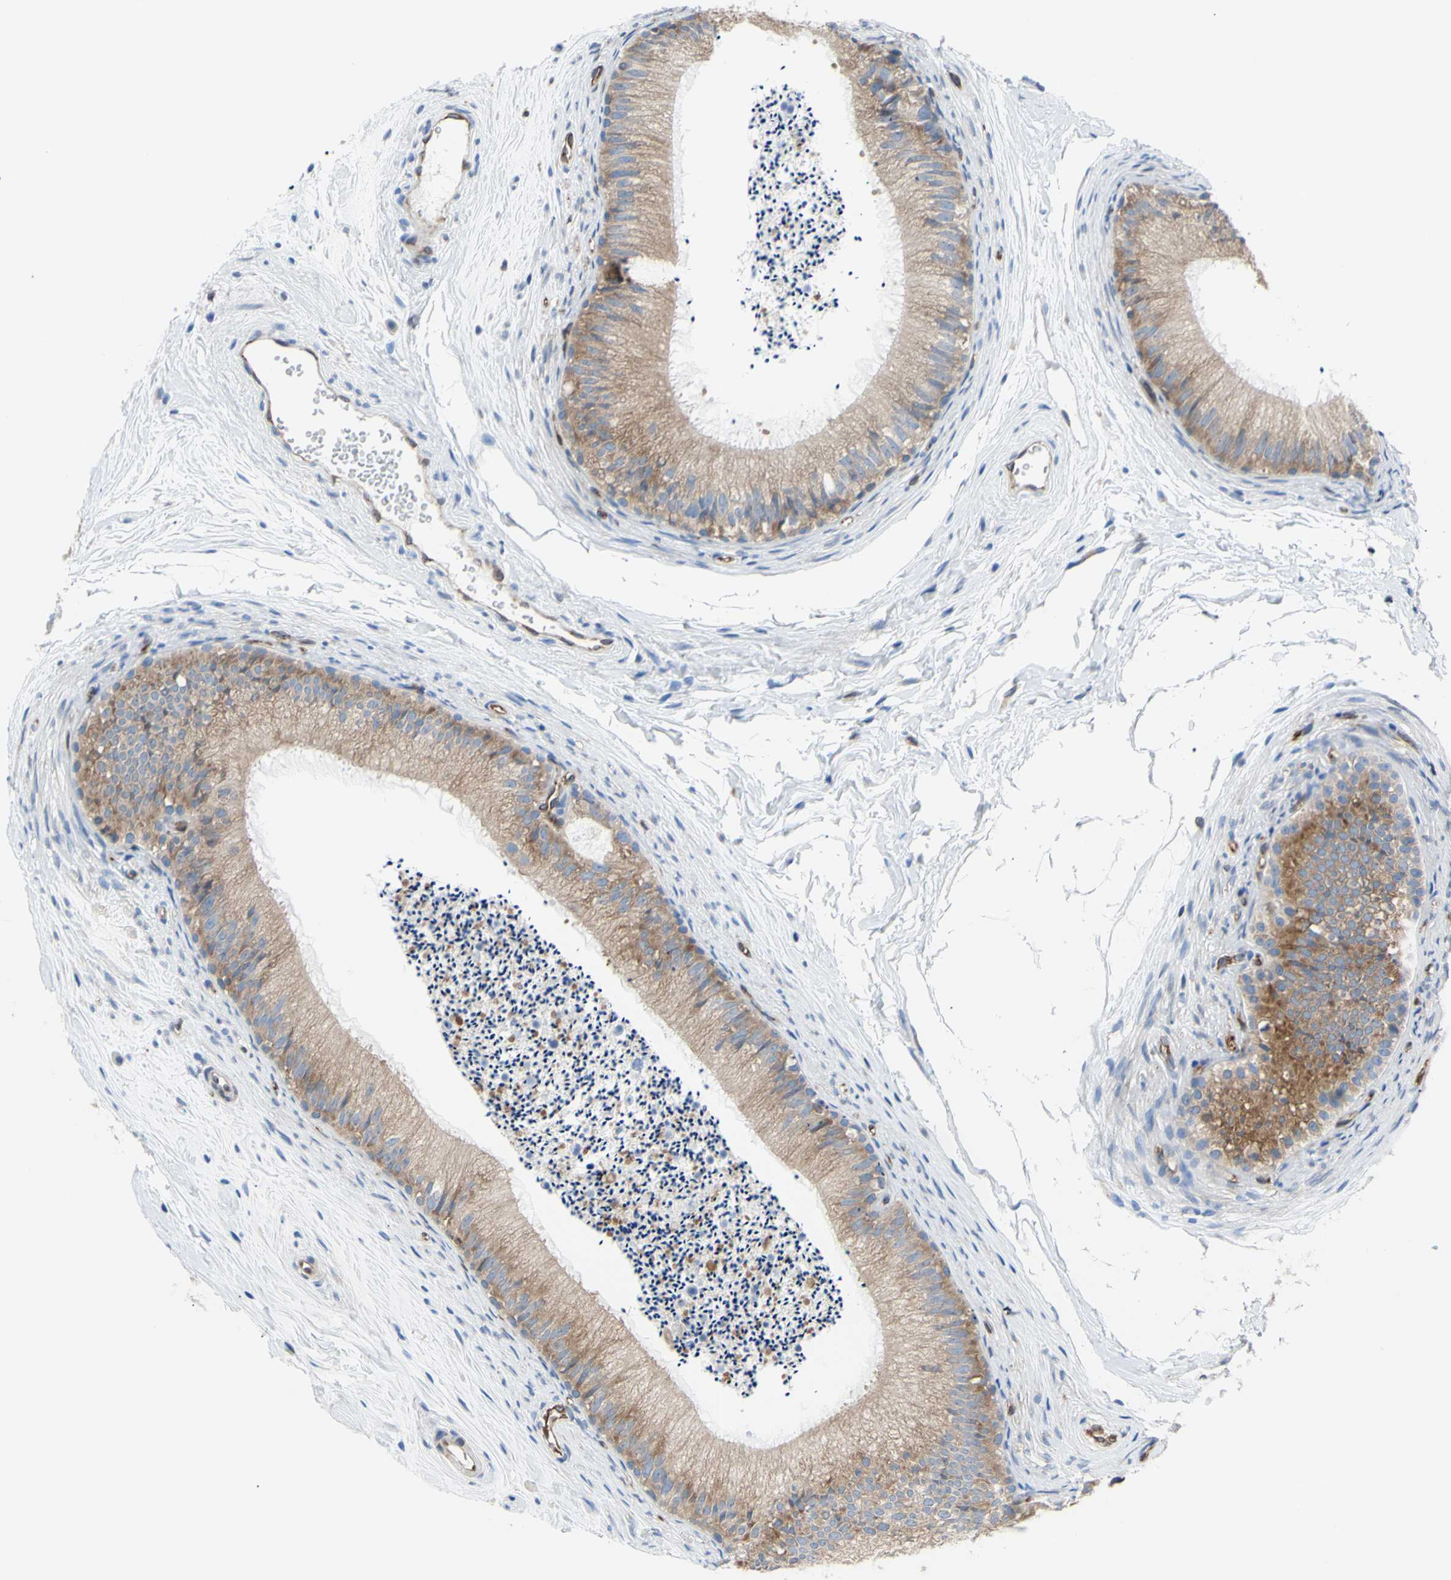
{"staining": {"intensity": "moderate", "quantity": ">75%", "location": "cytoplasmic/membranous"}, "tissue": "epididymis", "cell_type": "Glandular cells", "image_type": "normal", "snomed": [{"axis": "morphology", "description": "Normal tissue, NOS"}, {"axis": "topography", "description": "Epididymis"}], "caption": "The micrograph shows staining of normal epididymis, revealing moderate cytoplasmic/membranous protein expression (brown color) within glandular cells. Ihc stains the protein of interest in brown and the nuclei are stained blue.", "gene": "MGST2", "patient": {"sex": "male", "age": 56}}